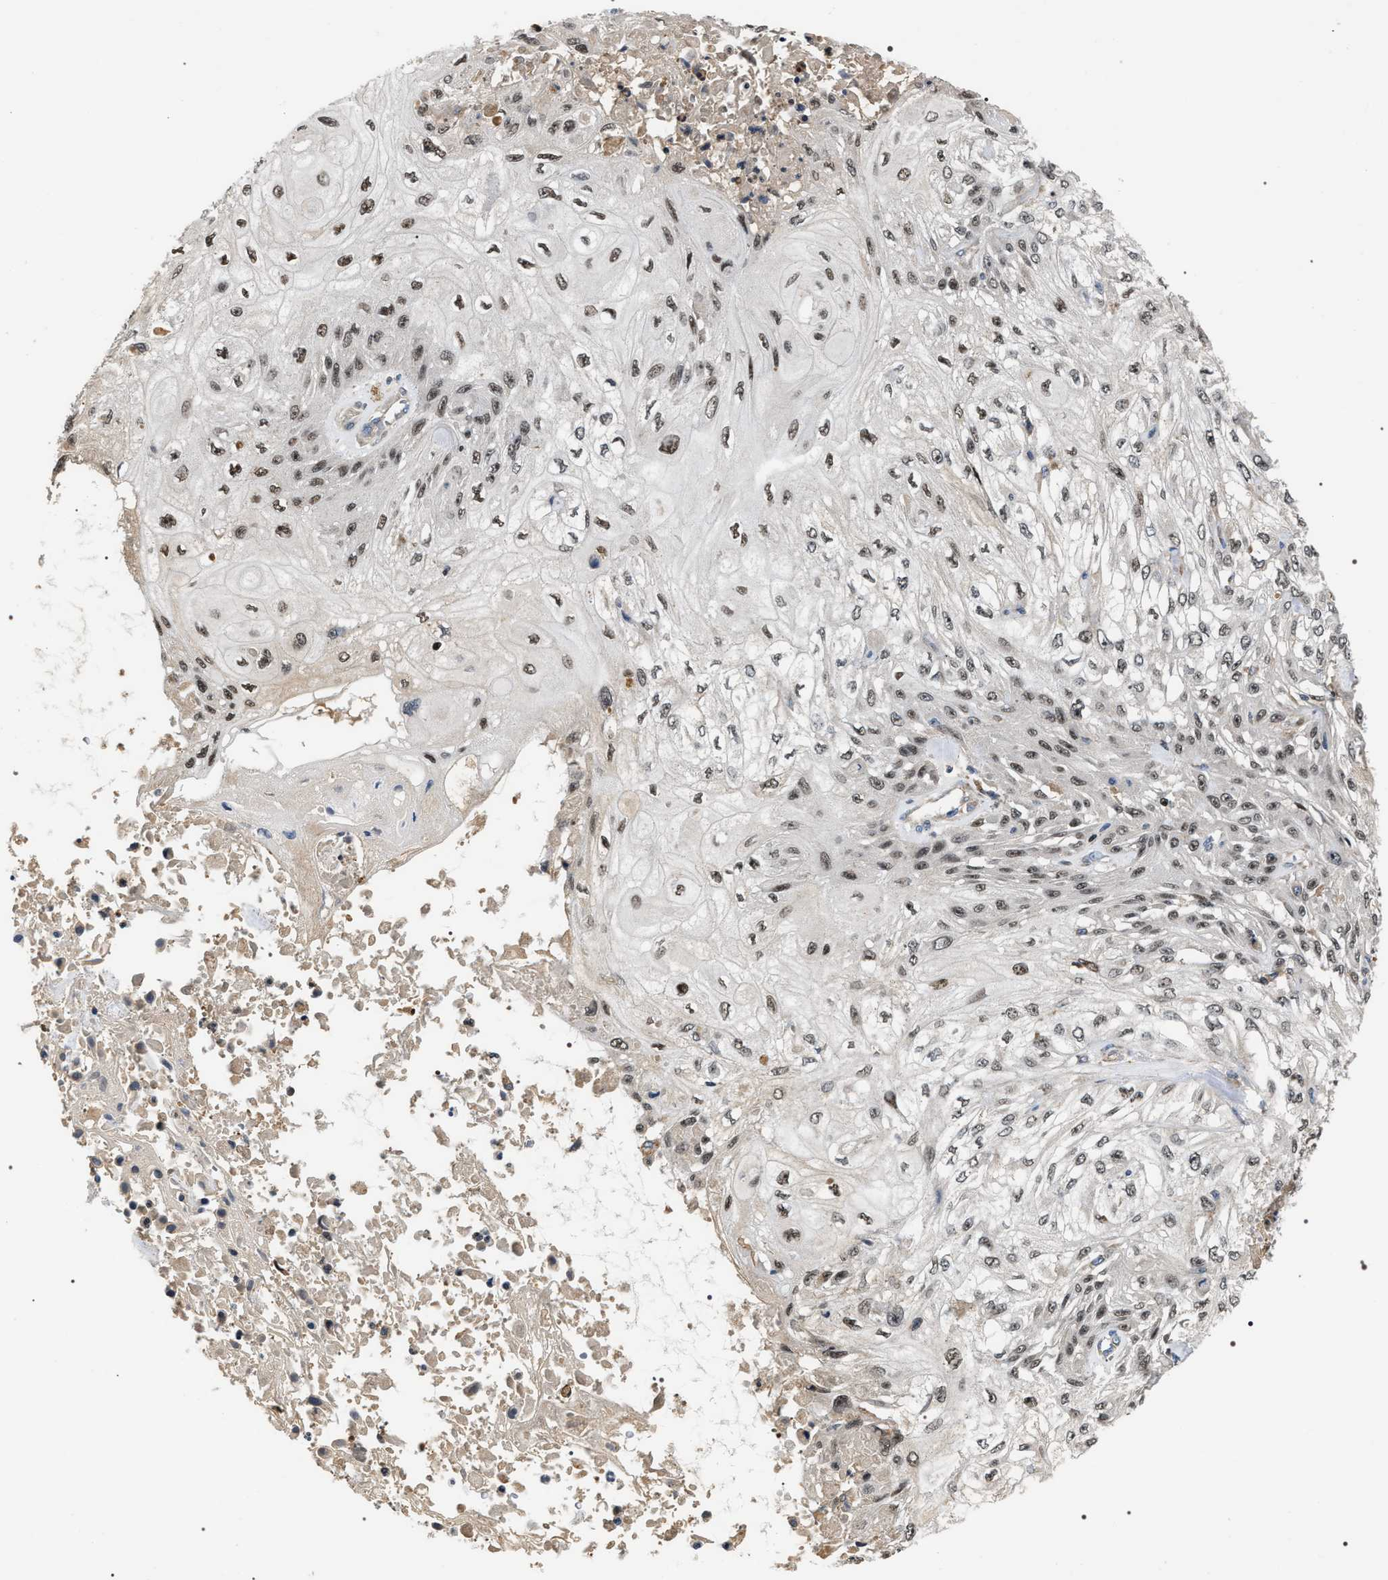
{"staining": {"intensity": "moderate", "quantity": ">75%", "location": "nuclear"}, "tissue": "skin cancer", "cell_type": "Tumor cells", "image_type": "cancer", "snomed": [{"axis": "morphology", "description": "Squamous cell carcinoma, NOS"}, {"axis": "morphology", "description": "Squamous cell carcinoma, metastatic, NOS"}, {"axis": "topography", "description": "Skin"}, {"axis": "topography", "description": "Lymph node"}], "caption": "The photomicrograph shows a brown stain indicating the presence of a protein in the nuclear of tumor cells in skin metastatic squamous cell carcinoma.", "gene": "C7orf25", "patient": {"sex": "male", "age": 75}}